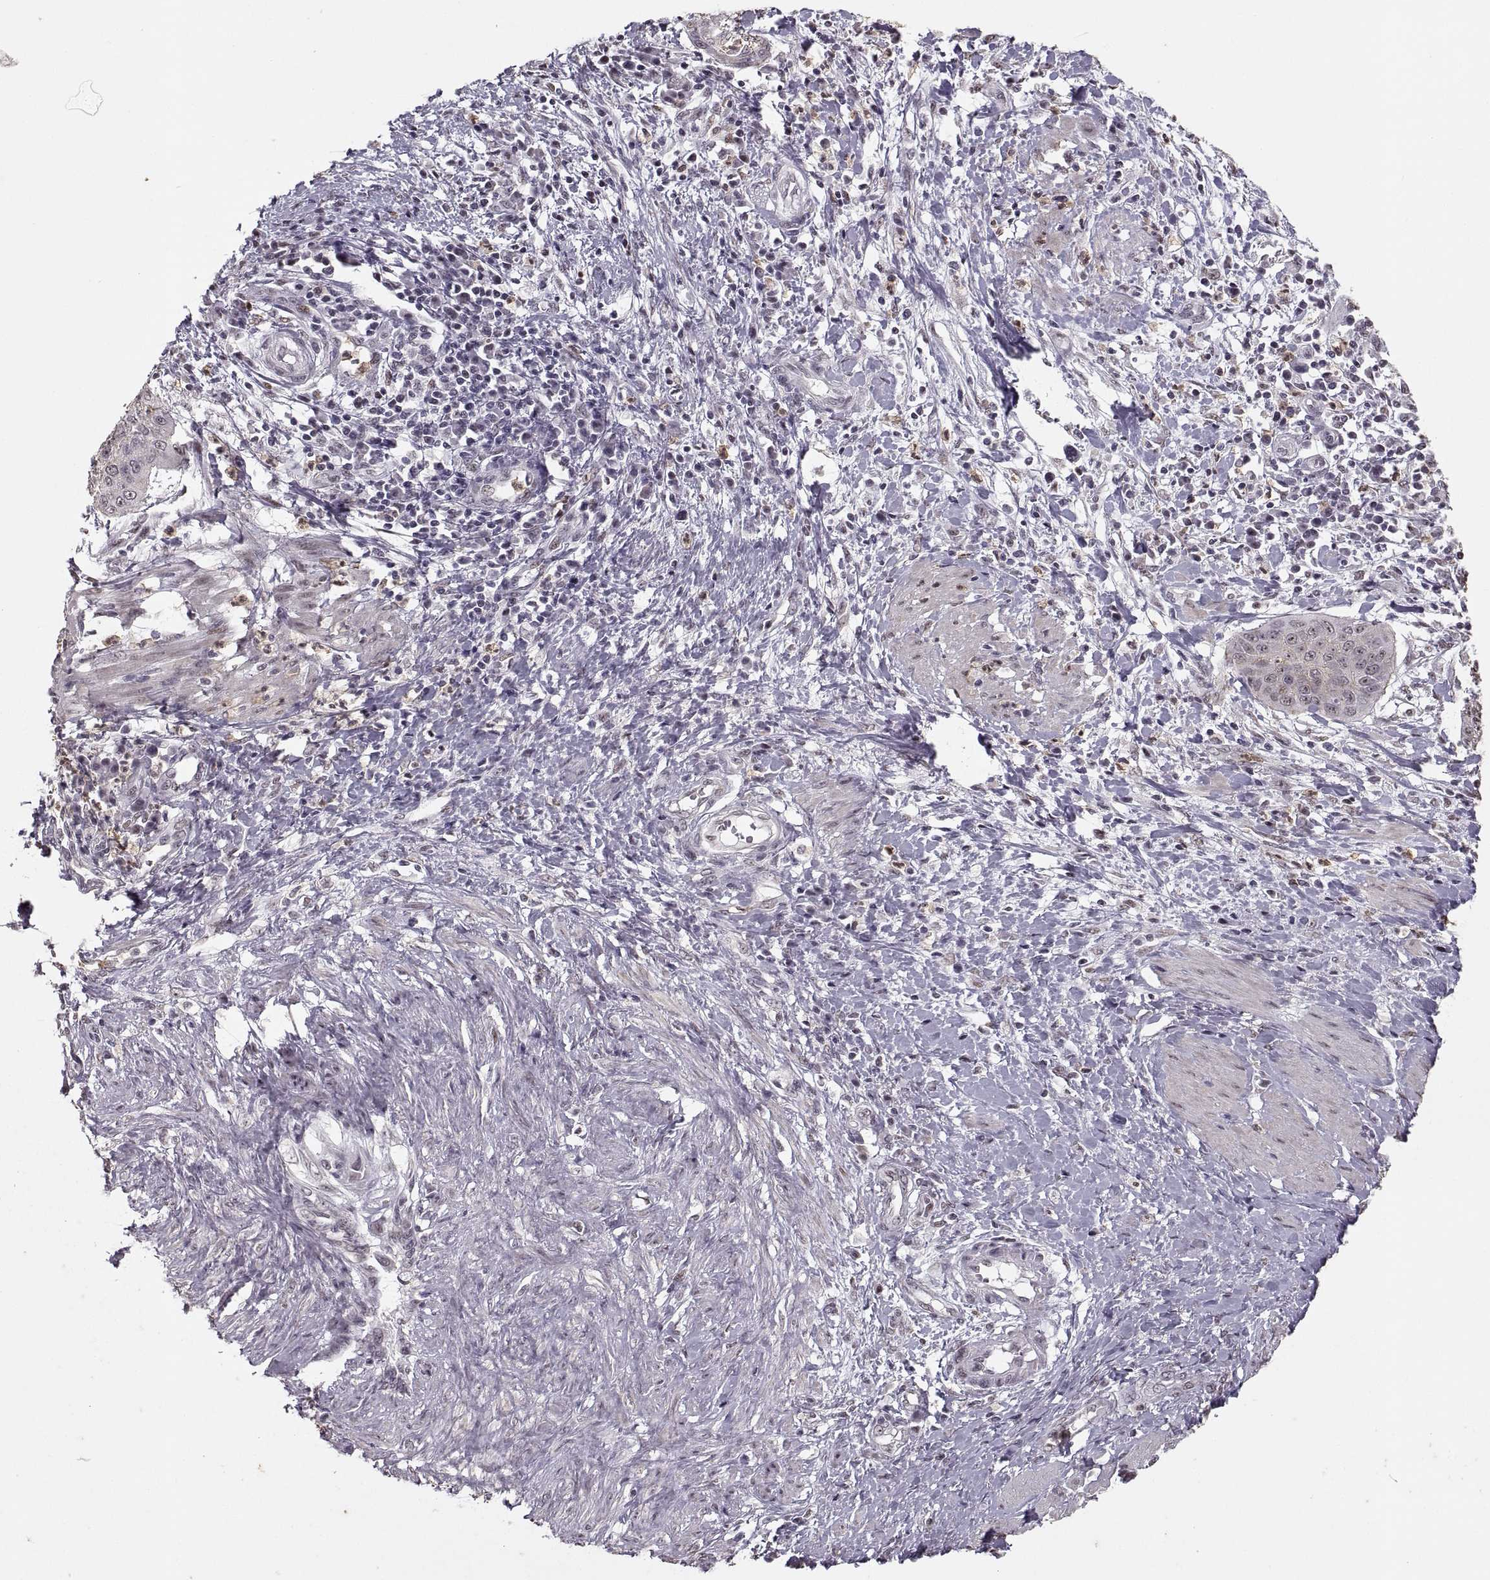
{"staining": {"intensity": "negative", "quantity": "none", "location": "none"}, "tissue": "cervical cancer", "cell_type": "Tumor cells", "image_type": "cancer", "snomed": [{"axis": "morphology", "description": "Squamous cell carcinoma, NOS"}, {"axis": "topography", "description": "Cervix"}], "caption": "IHC of human cervical cancer (squamous cell carcinoma) shows no expression in tumor cells.", "gene": "PALS1", "patient": {"sex": "female", "age": 39}}